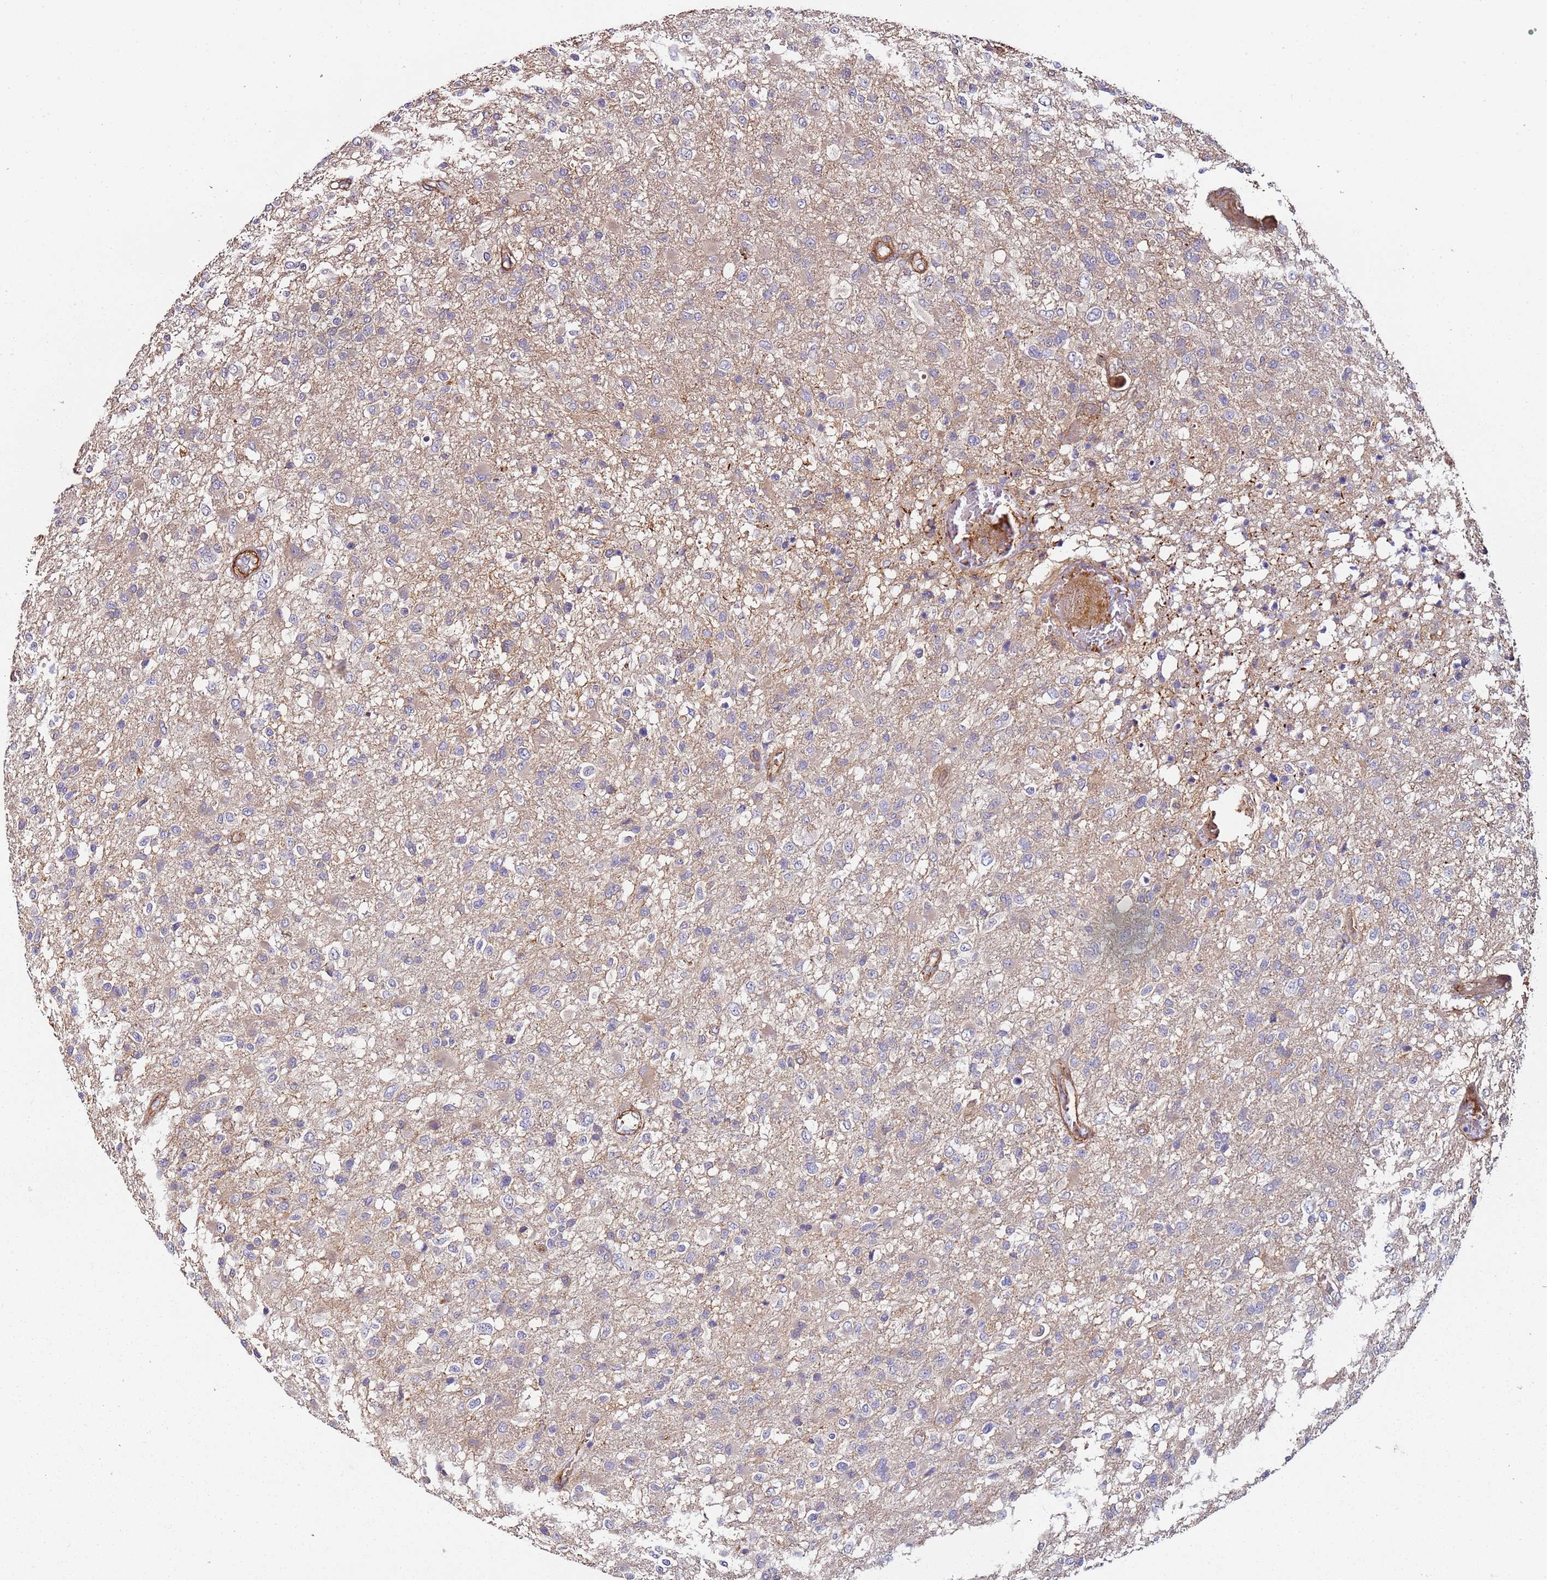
{"staining": {"intensity": "negative", "quantity": "none", "location": "none"}, "tissue": "glioma", "cell_type": "Tumor cells", "image_type": "cancer", "snomed": [{"axis": "morphology", "description": "Glioma, malignant, High grade"}, {"axis": "topography", "description": "Brain"}], "caption": "Human glioma stained for a protein using immunohistochemistry (IHC) displays no staining in tumor cells.", "gene": "CYP2U1", "patient": {"sex": "female", "age": 74}}